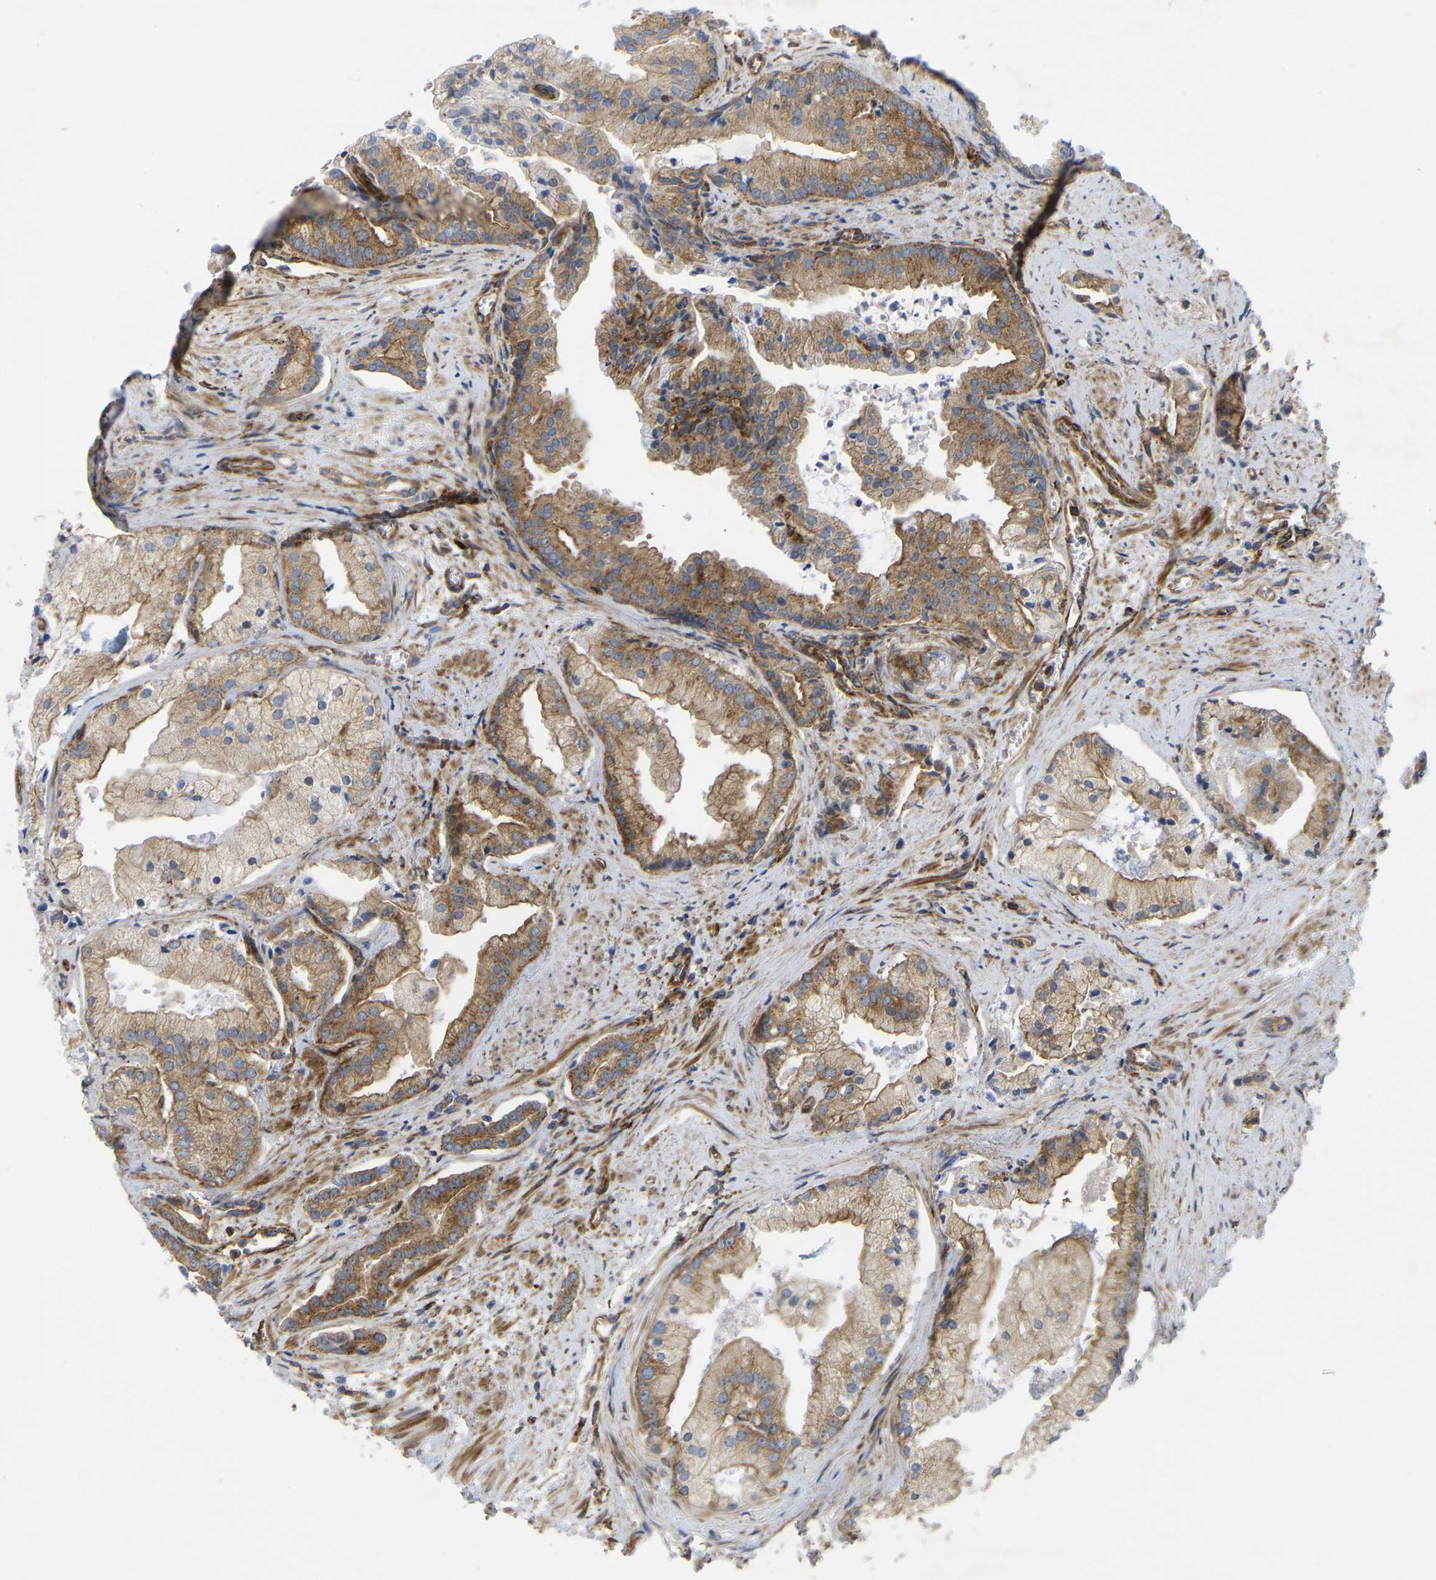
{"staining": {"intensity": "moderate", "quantity": ">75%", "location": "cytoplasmic/membranous"}, "tissue": "prostate cancer", "cell_type": "Tumor cells", "image_type": "cancer", "snomed": [{"axis": "morphology", "description": "Adenocarcinoma, High grade"}, {"axis": "topography", "description": "Prostate"}], "caption": "This micrograph displays adenocarcinoma (high-grade) (prostate) stained with immunohistochemistry (IHC) to label a protein in brown. The cytoplasmic/membranous of tumor cells show moderate positivity for the protein. Nuclei are counter-stained blue.", "gene": "PICALM", "patient": {"sex": "male", "age": 67}}